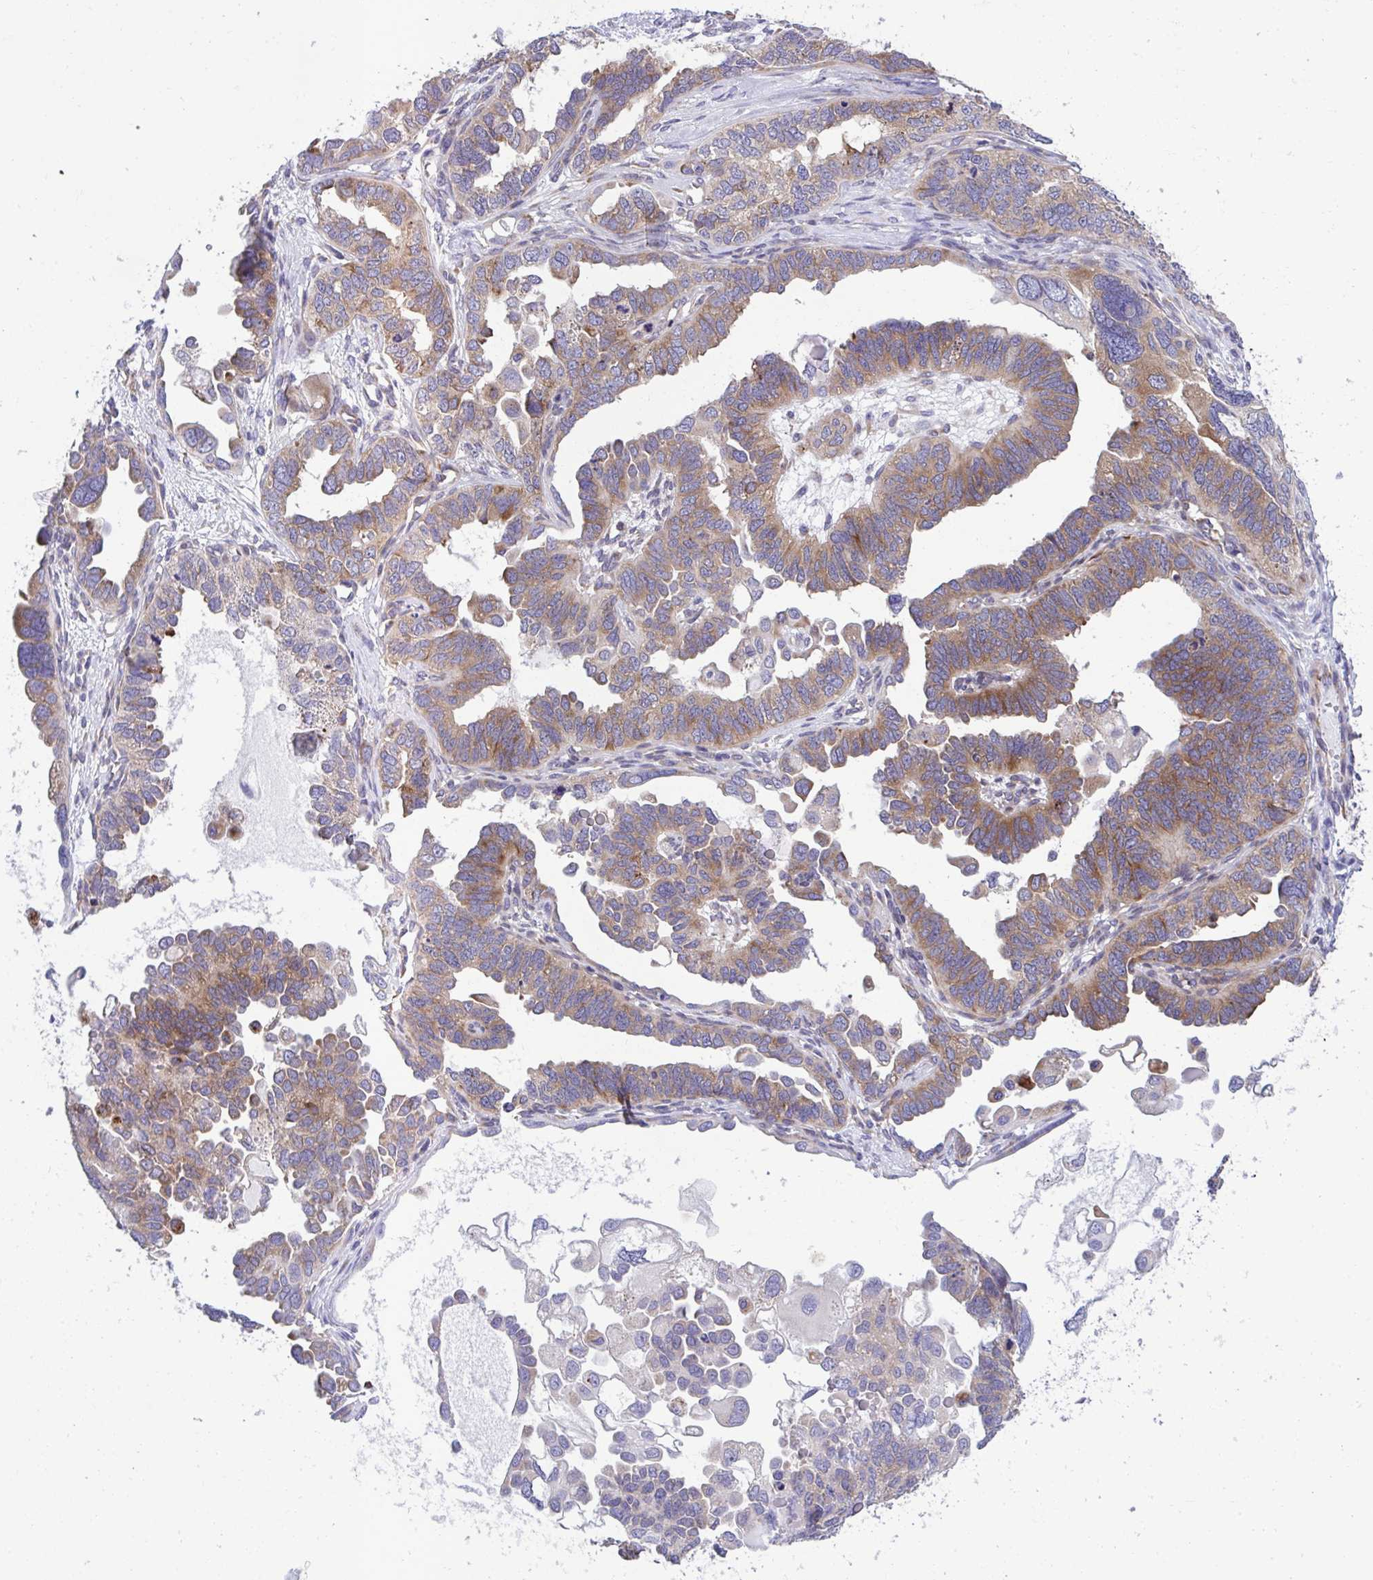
{"staining": {"intensity": "moderate", "quantity": ">75%", "location": "cytoplasmic/membranous"}, "tissue": "ovarian cancer", "cell_type": "Tumor cells", "image_type": "cancer", "snomed": [{"axis": "morphology", "description": "Cystadenocarcinoma, serous, NOS"}, {"axis": "topography", "description": "Ovary"}], "caption": "A histopathology image showing moderate cytoplasmic/membranous positivity in approximately >75% of tumor cells in serous cystadenocarcinoma (ovarian), as visualized by brown immunohistochemical staining.", "gene": "RPS15", "patient": {"sex": "female", "age": 51}}